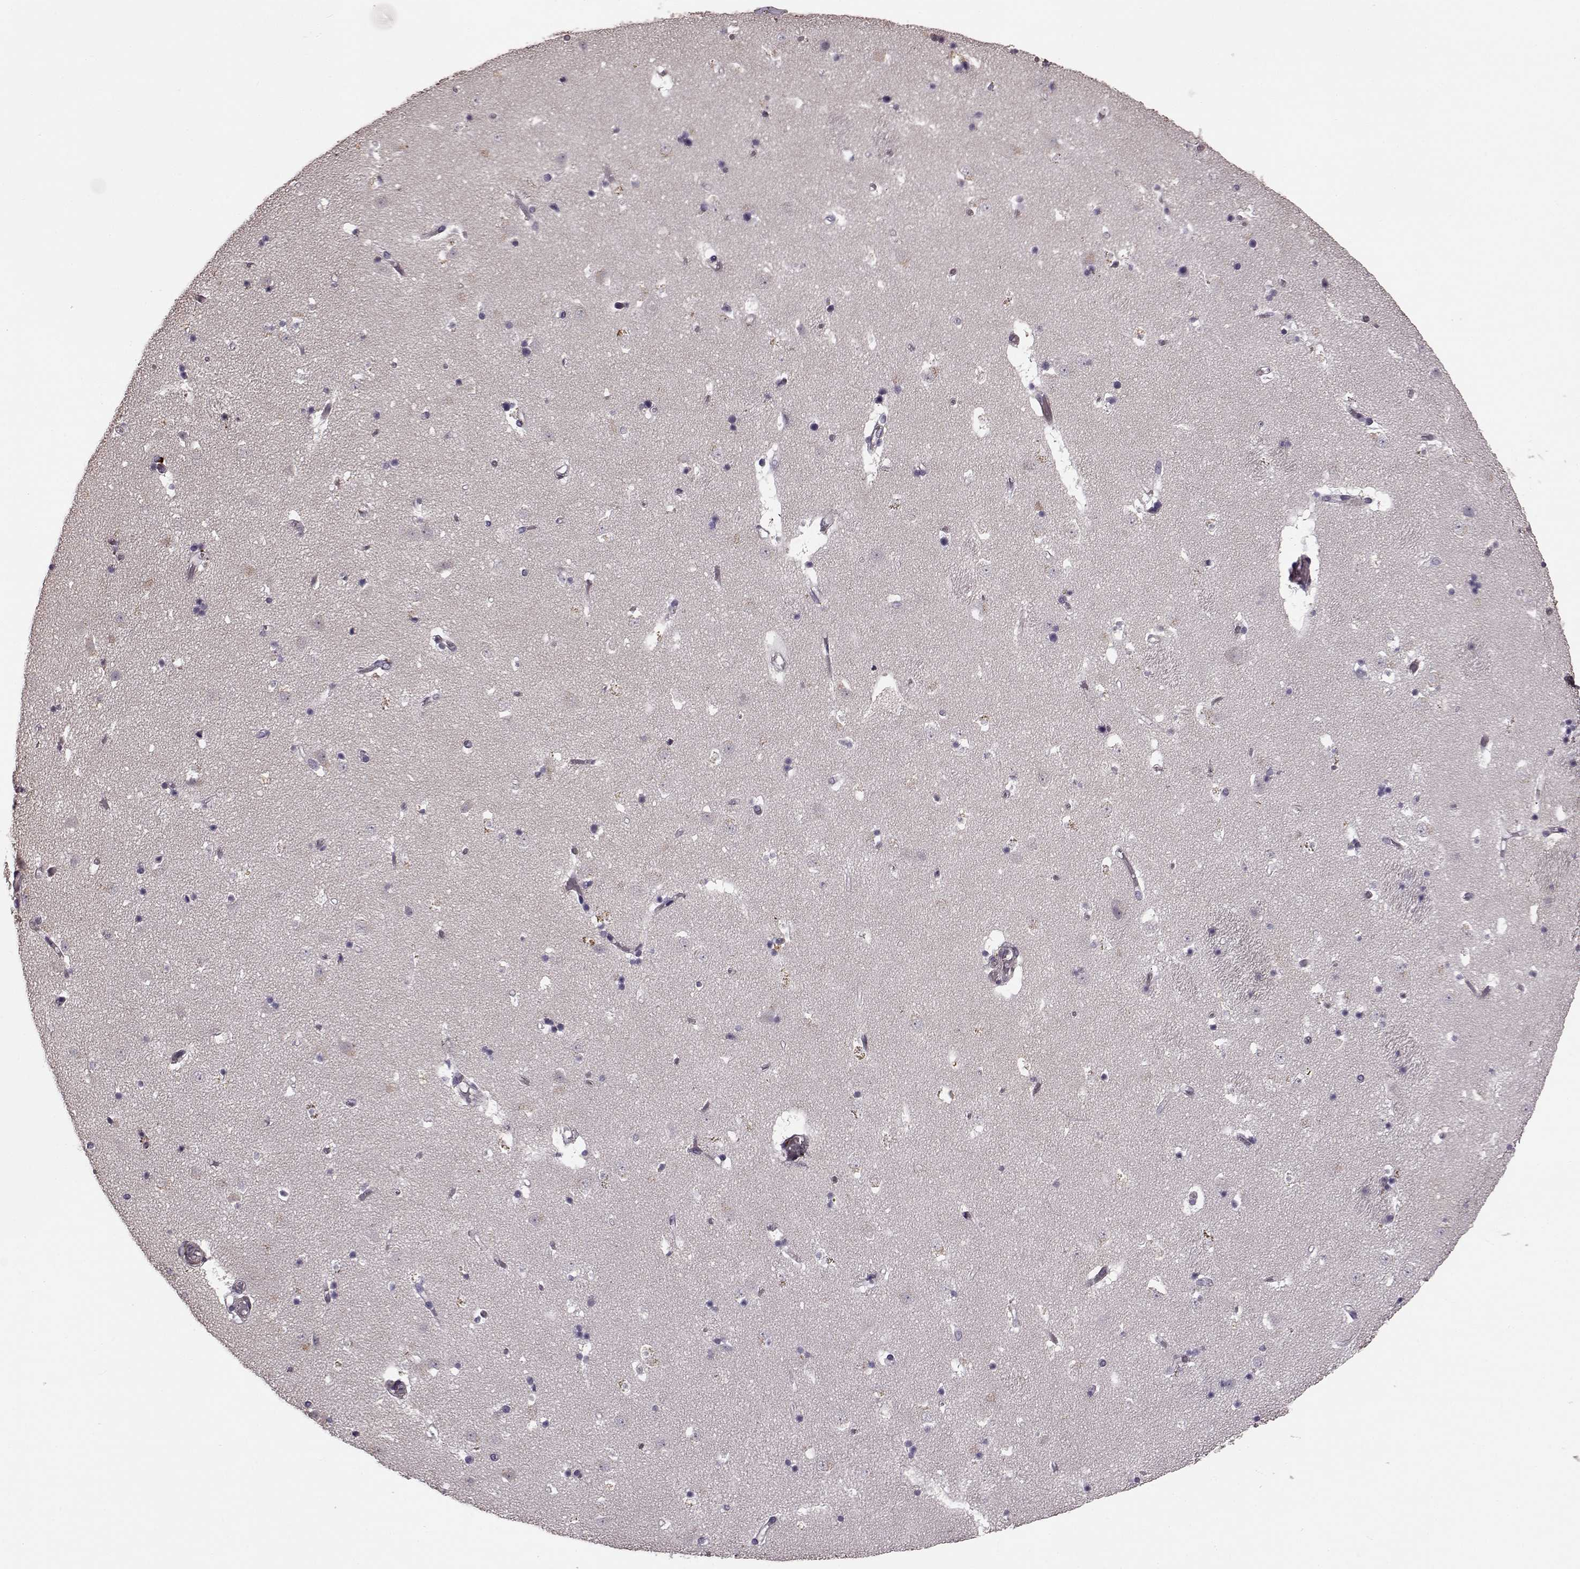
{"staining": {"intensity": "negative", "quantity": "none", "location": "none"}, "tissue": "caudate", "cell_type": "Glial cells", "image_type": "normal", "snomed": [{"axis": "morphology", "description": "Normal tissue, NOS"}, {"axis": "topography", "description": "Lateral ventricle wall"}], "caption": "IHC histopathology image of unremarkable caudate: caudate stained with DAB (3,3'-diaminobenzidine) displays no significant protein staining in glial cells.", "gene": "SLCO3A1", "patient": {"sex": "female", "age": 42}}